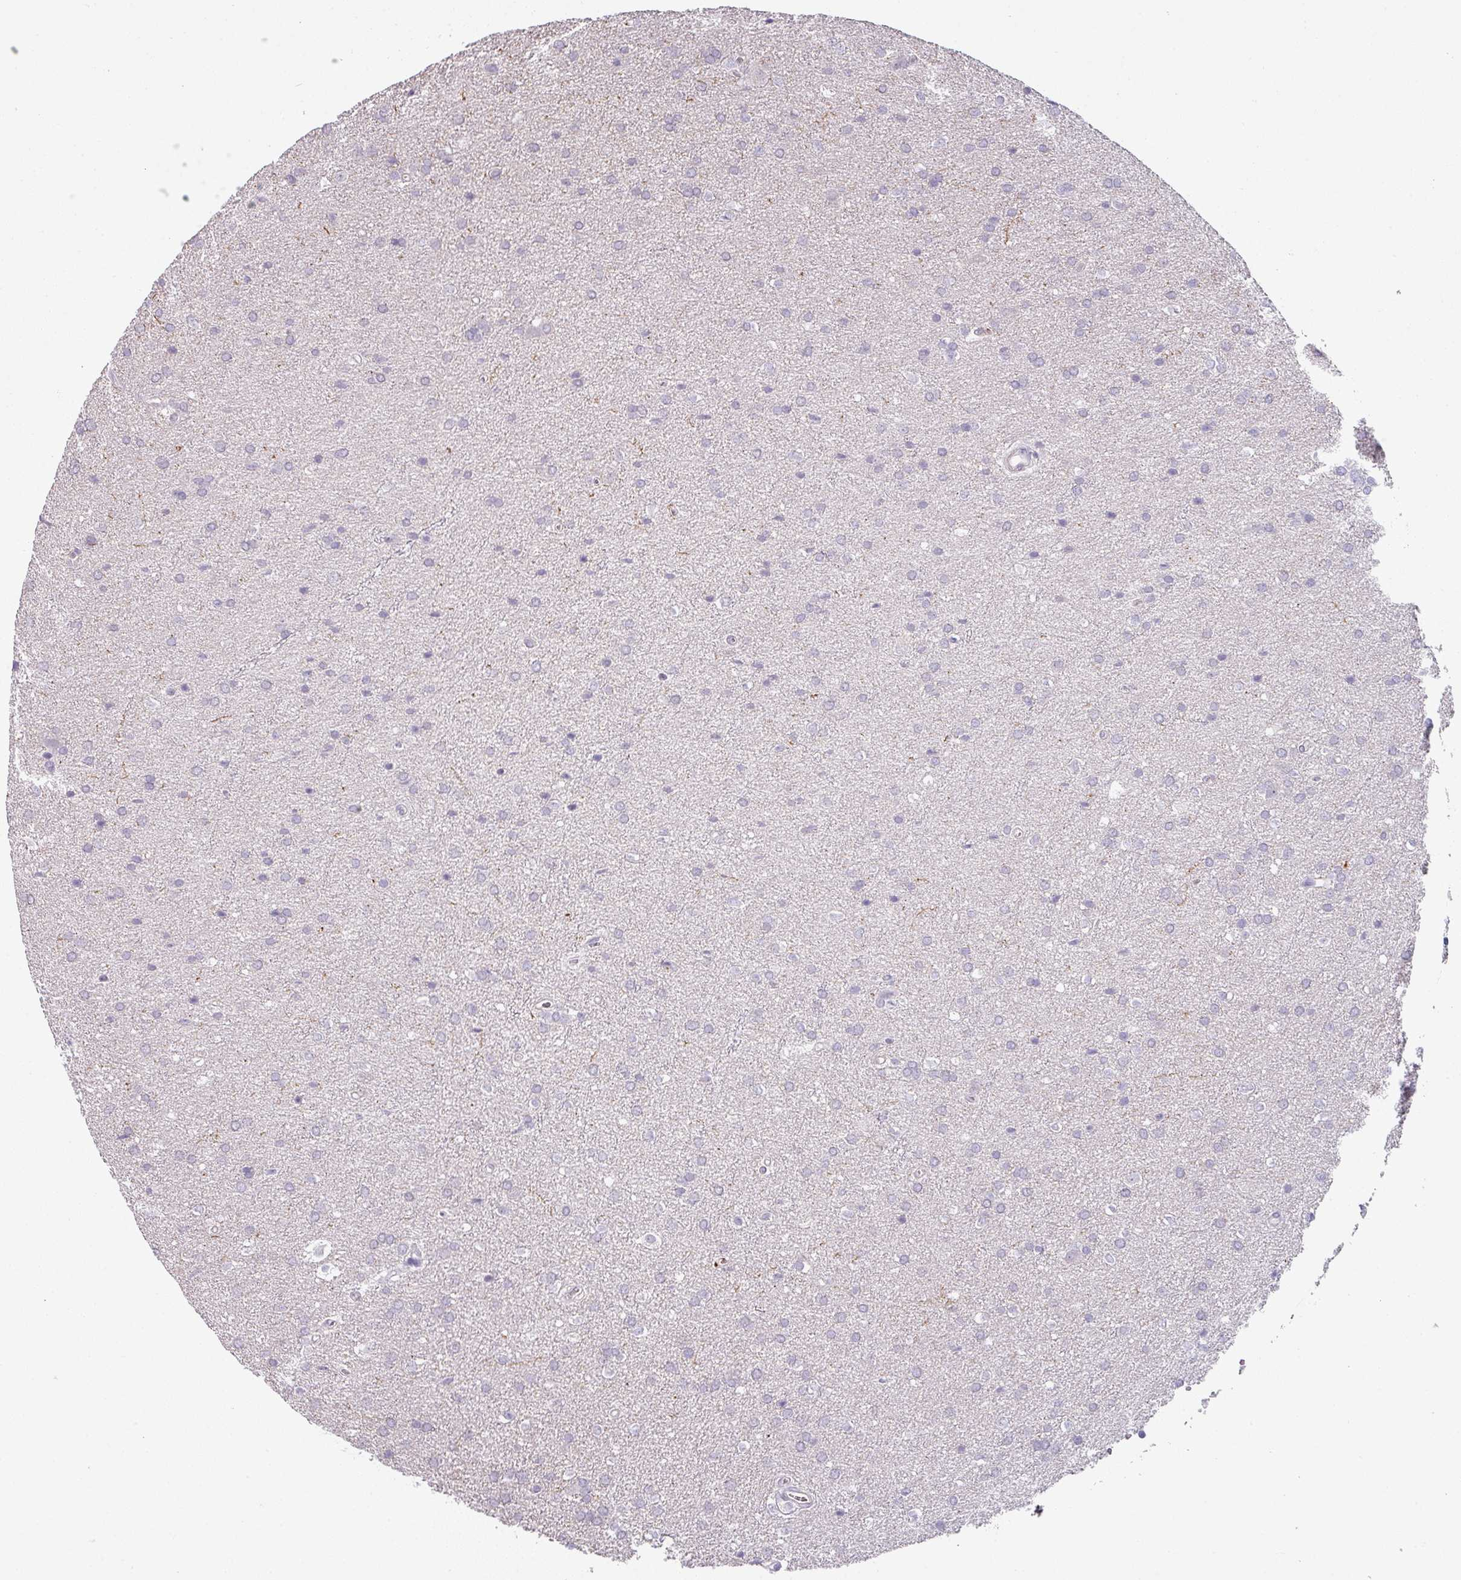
{"staining": {"intensity": "negative", "quantity": "none", "location": "none"}, "tissue": "glioma", "cell_type": "Tumor cells", "image_type": "cancer", "snomed": [{"axis": "morphology", "description": "Glioma, malignant, Low grade"}, {"axis": "topography", "description": "Brain"}], "caption": "Protein analysis of malignant low-grade glioma displays no significant staining in tumor cells. (DAB (3,3'-diaminobenzidine) IHC visualized using brightfield microscopy, high magnification).", "gene": "MAGEC3", "patient": {"sex": "female", "age": 34}}